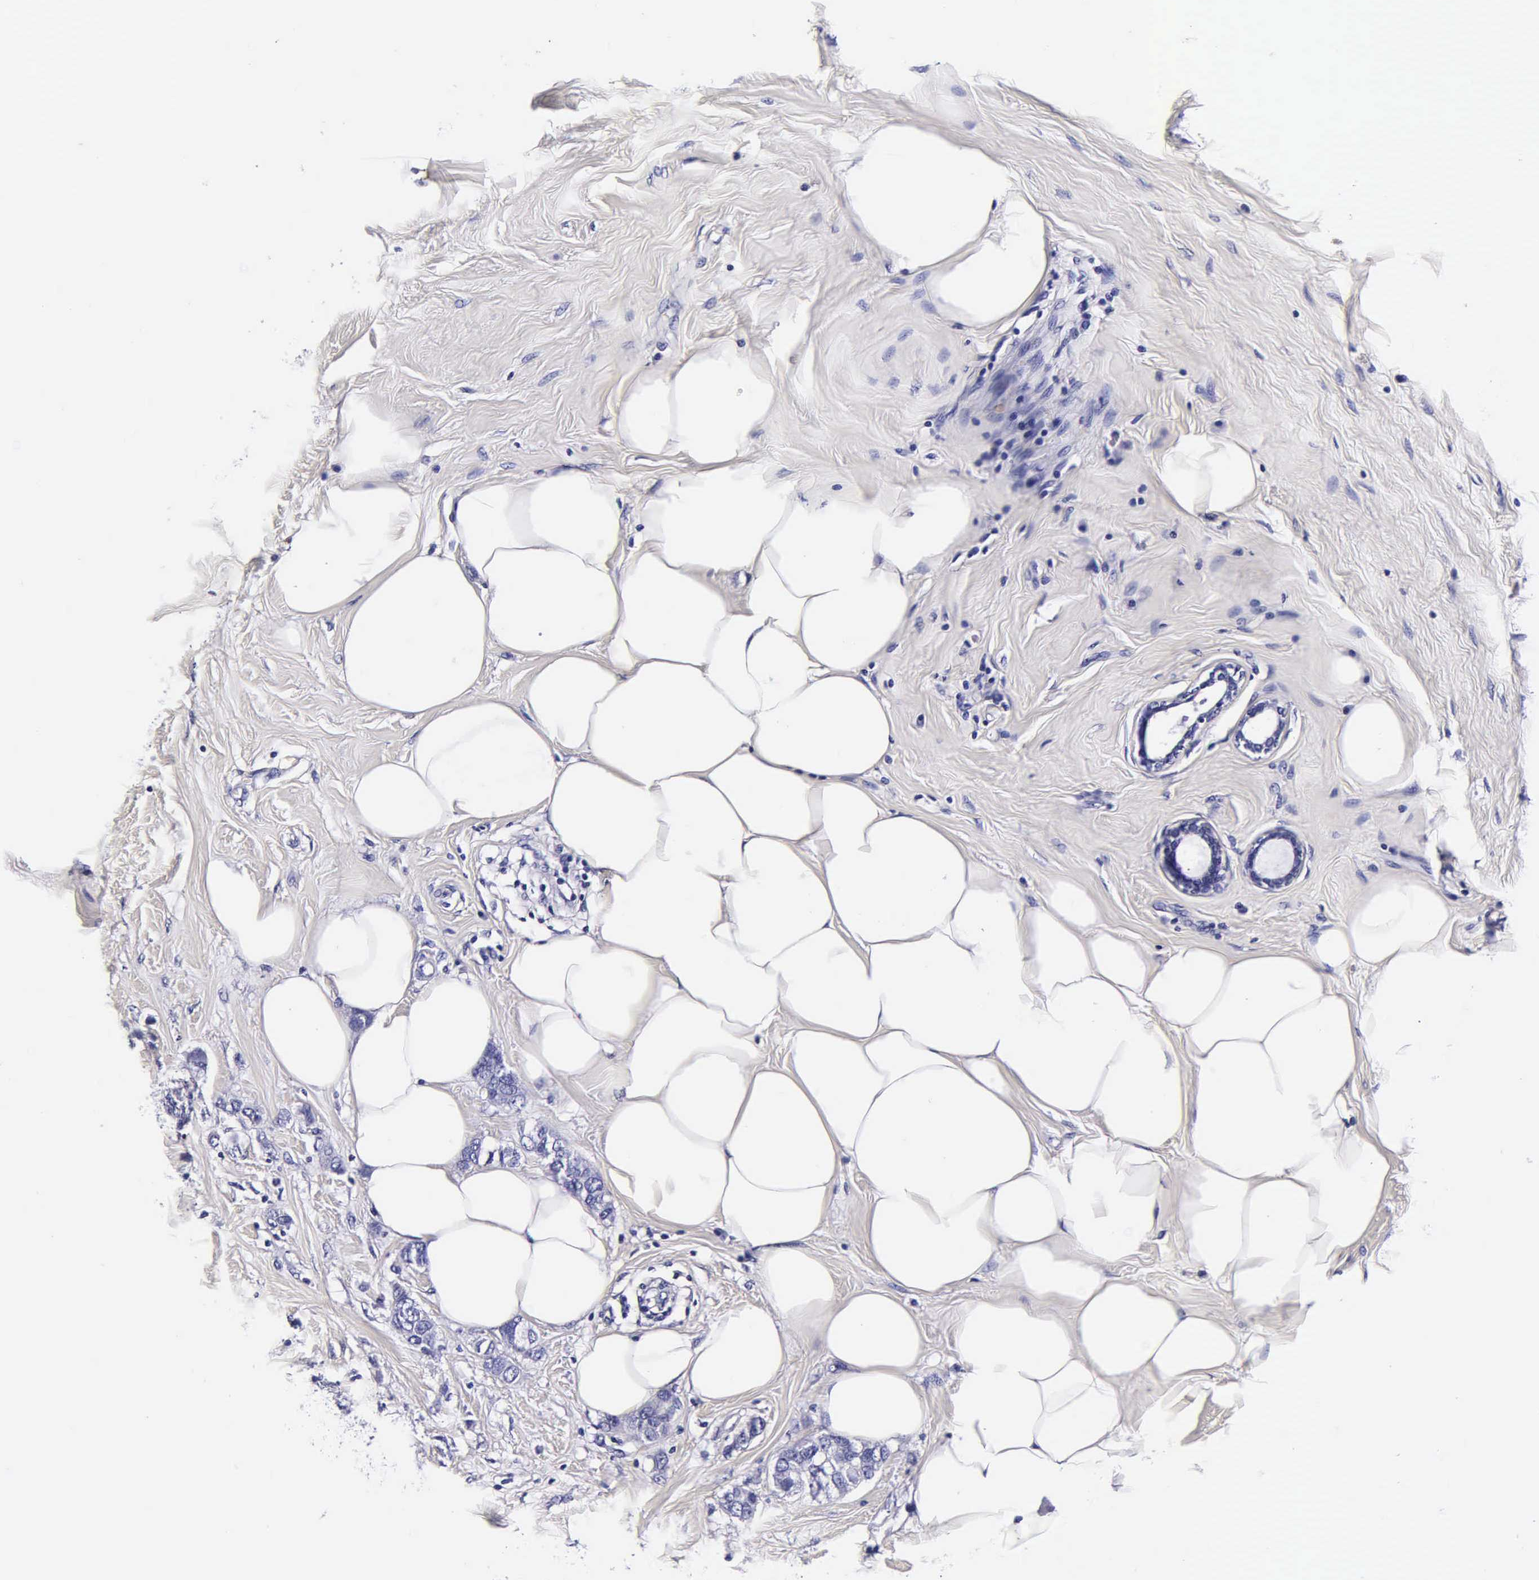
{"staining": {"intensity": "negative", "quantity": "none", "location": "none"}, "tissue": "breast cancer", "cell_type": "Tumor cells", "image_type": "cancer", "snomed": [{"axis": "morphology", "description": "Normal tissue, NOS"}, {"axis": "morphology", "description": "Duct carcinoma"}, {"axis": "topography", "description": "Breast"}], "caption": "DAB (3,3'-diaminobenzidine) immunohistochemical staining of breast intraductal carcinoma exhibits no significant staining in tumor cells.", "gene": "IAPP", "patient": {"sex": "female", "age": 50}}